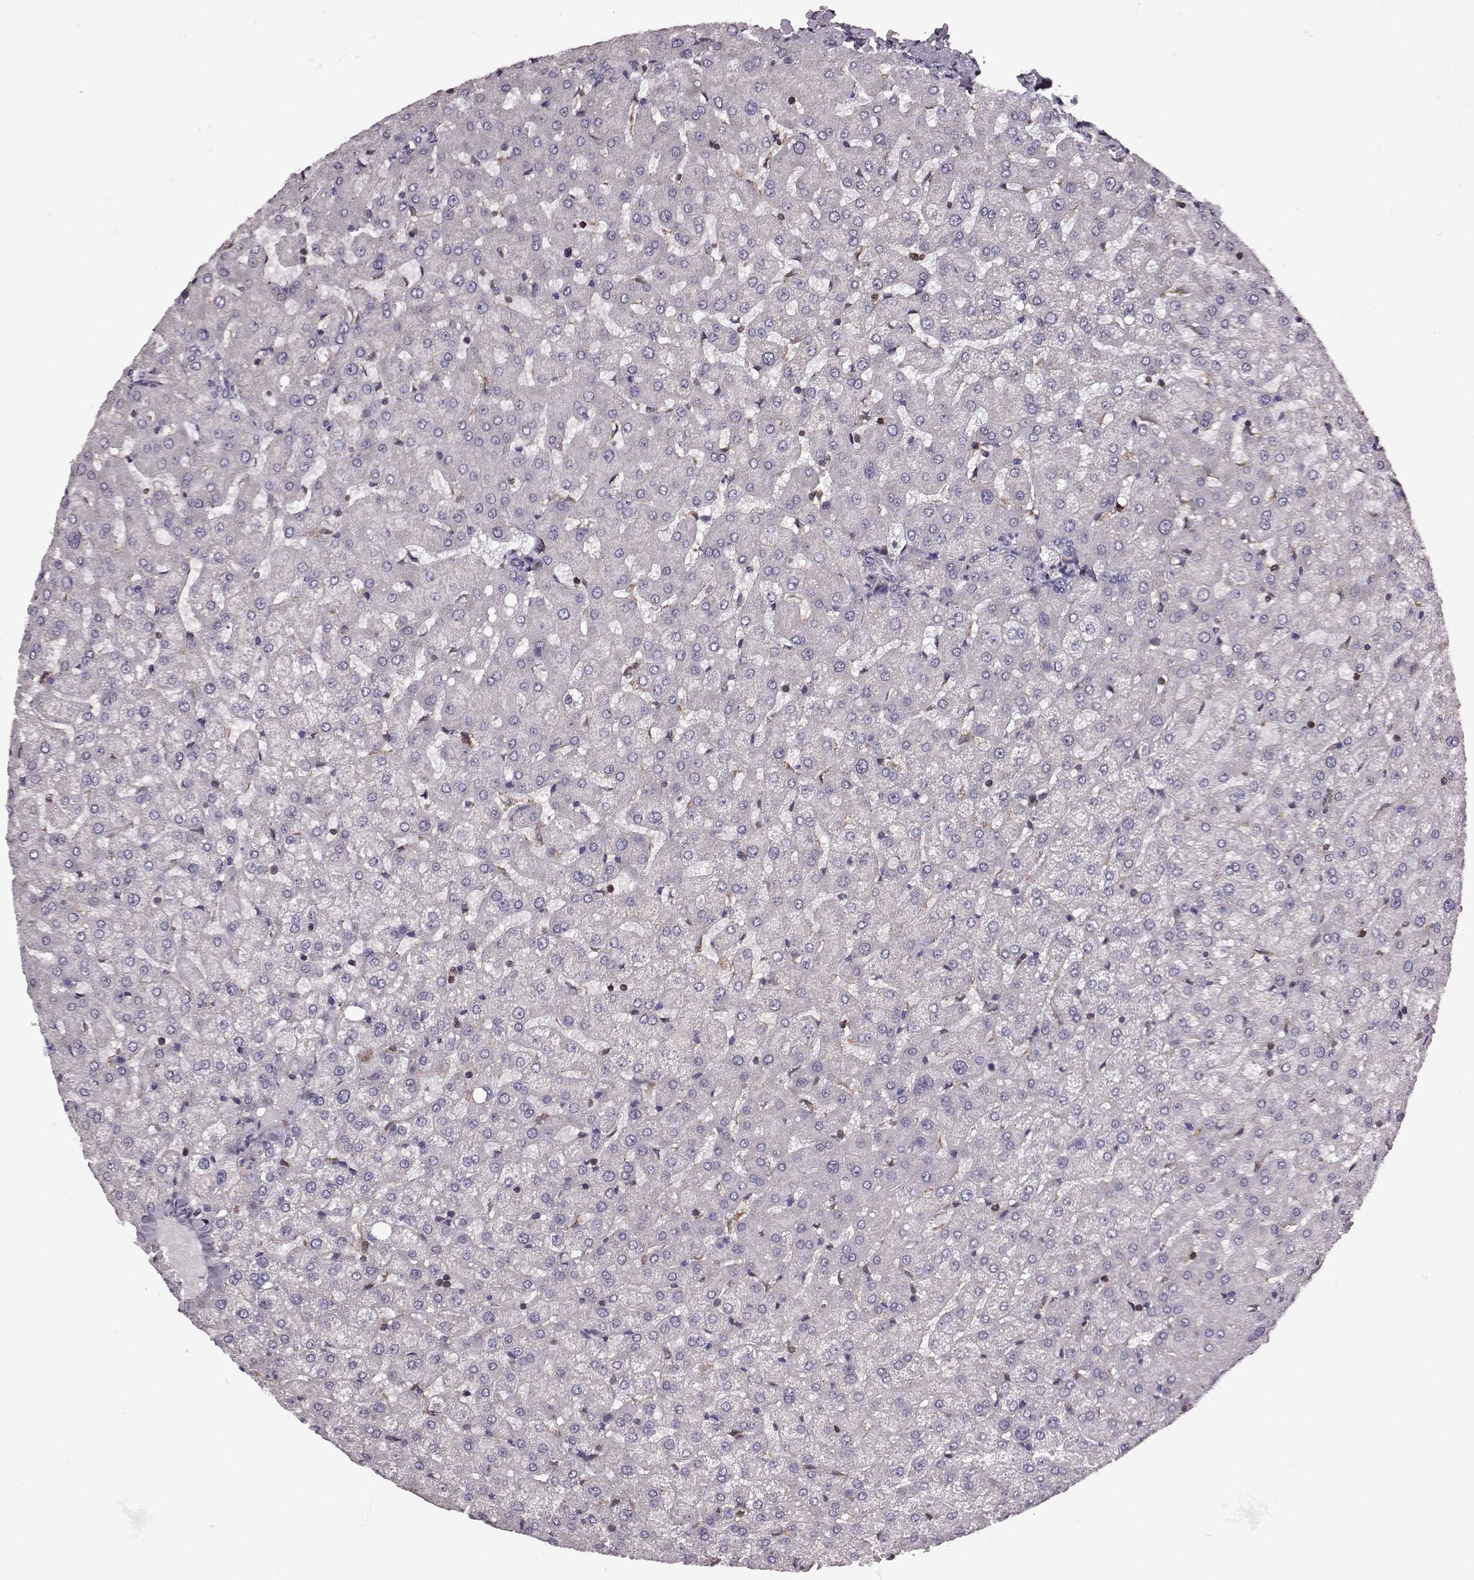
{"staining": {"intensity": "negative", "quantity": "none", "location": "none"}, "tissue": "liver", "cell_type": "Cholangiocytes", "image_type": "normal", "snomed": [{"axis": "morphology", "description": "Normal tissue, NOS"}, {"axis": "topography", "description": "Liver"}], "caption": "This is a histopathology image of immunohistochemistry (IHC) staining of unremarkable liver, which shows no staining in cholangiocytes. (Immunohistochemistry (ihc), brightfield microscopy, high magnification).", "gene": "CDC42SE1", "patient": {"sex": "female", "age": 50}}